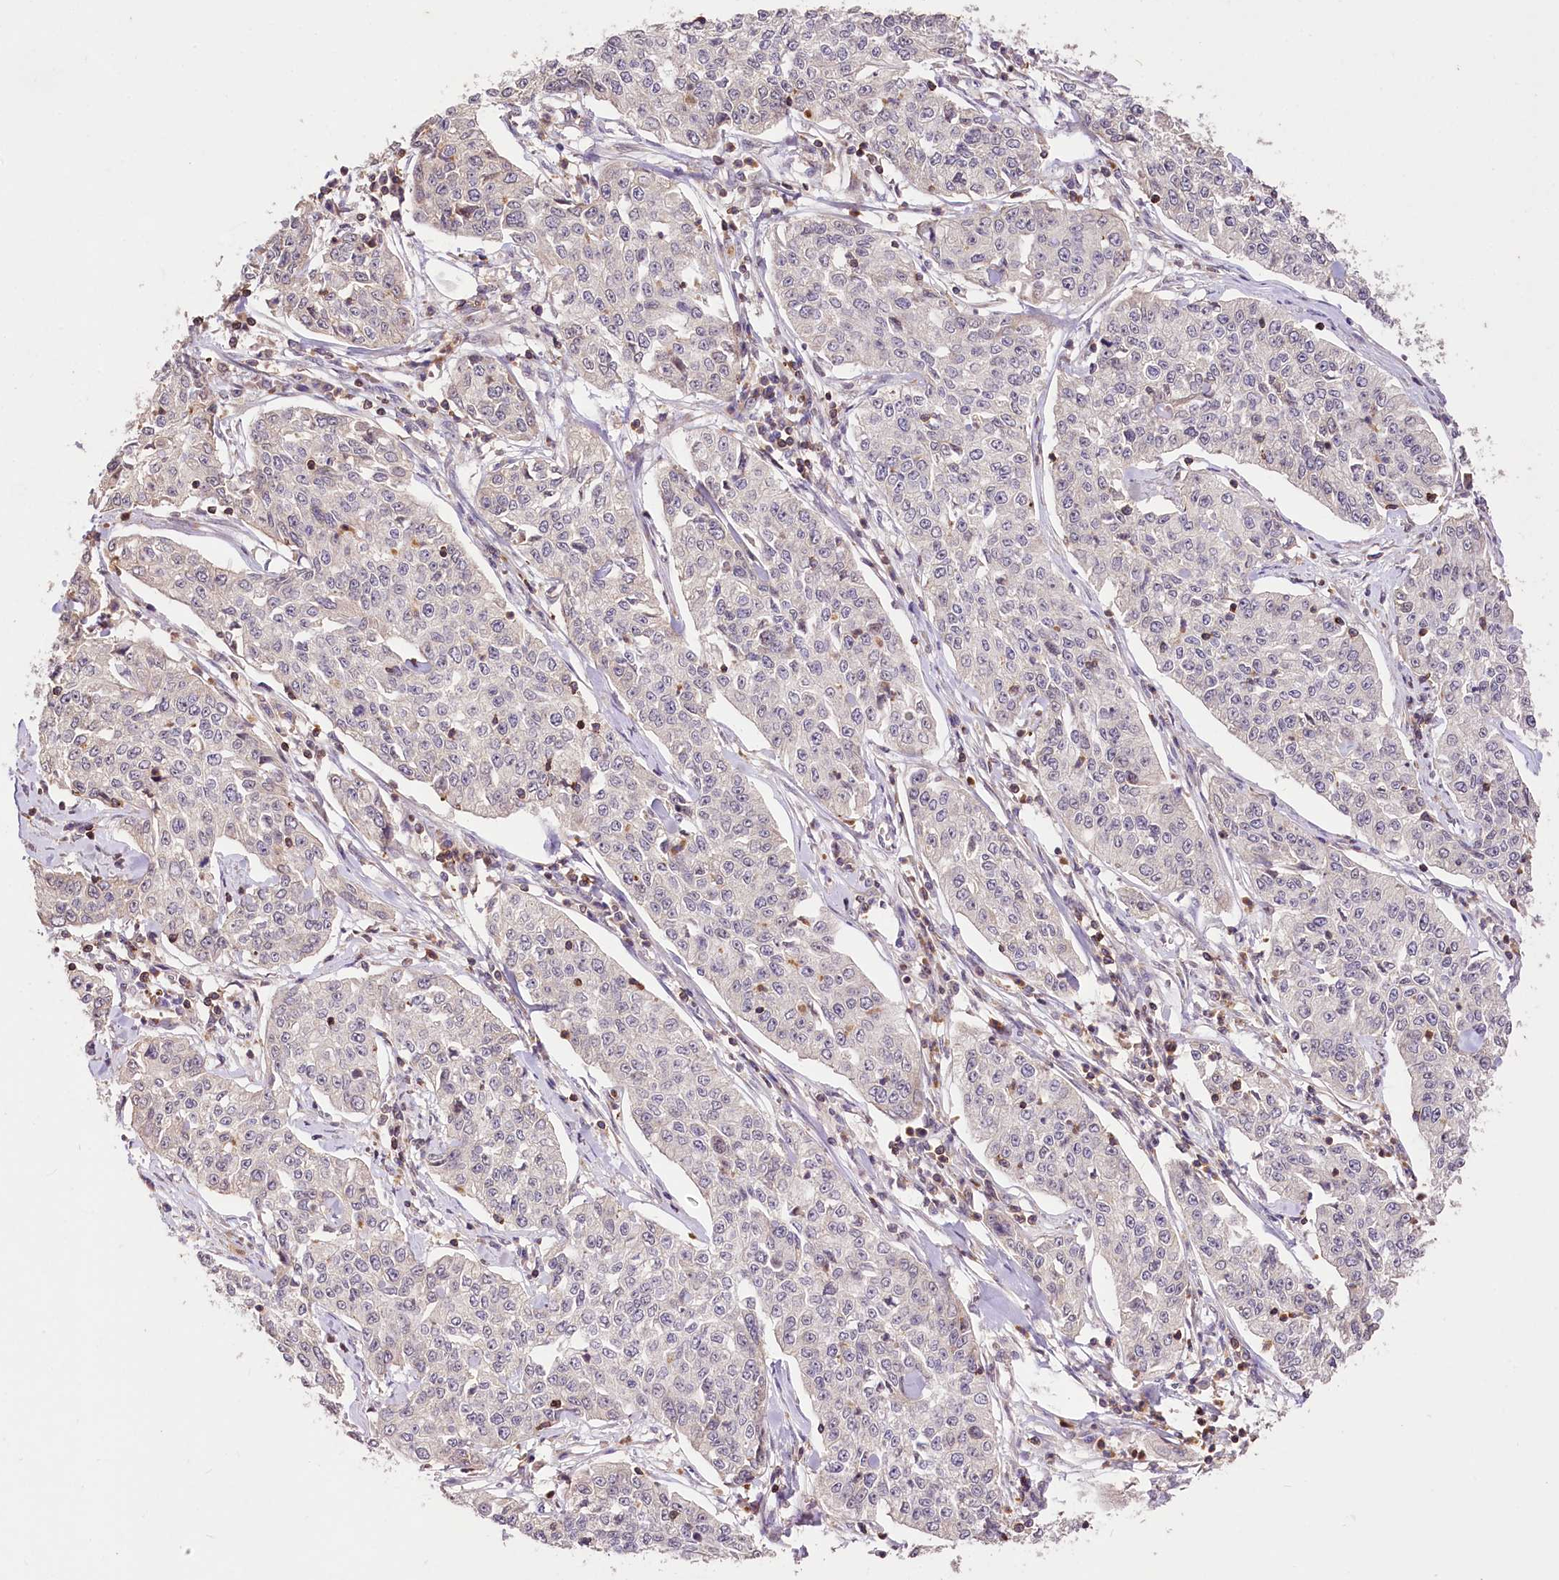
{"staining": {"intensity": "negative", "quantity": "none", "location": "none"}, "tissue": "cervical cancer", "cell_type": "Tumor cells", "image_type": "cancer", "snomed": [{"axis": "morphology", "description": "Squamous cell carcinoma, NOS"}, {"axis": "topography", "description": "Cervix"}], "caption": "The photomicrograph shows no staining of tumor cells in cervical cancer.", "gene": "SERGEF", "patient": {"sex": "female", "age": 35}}